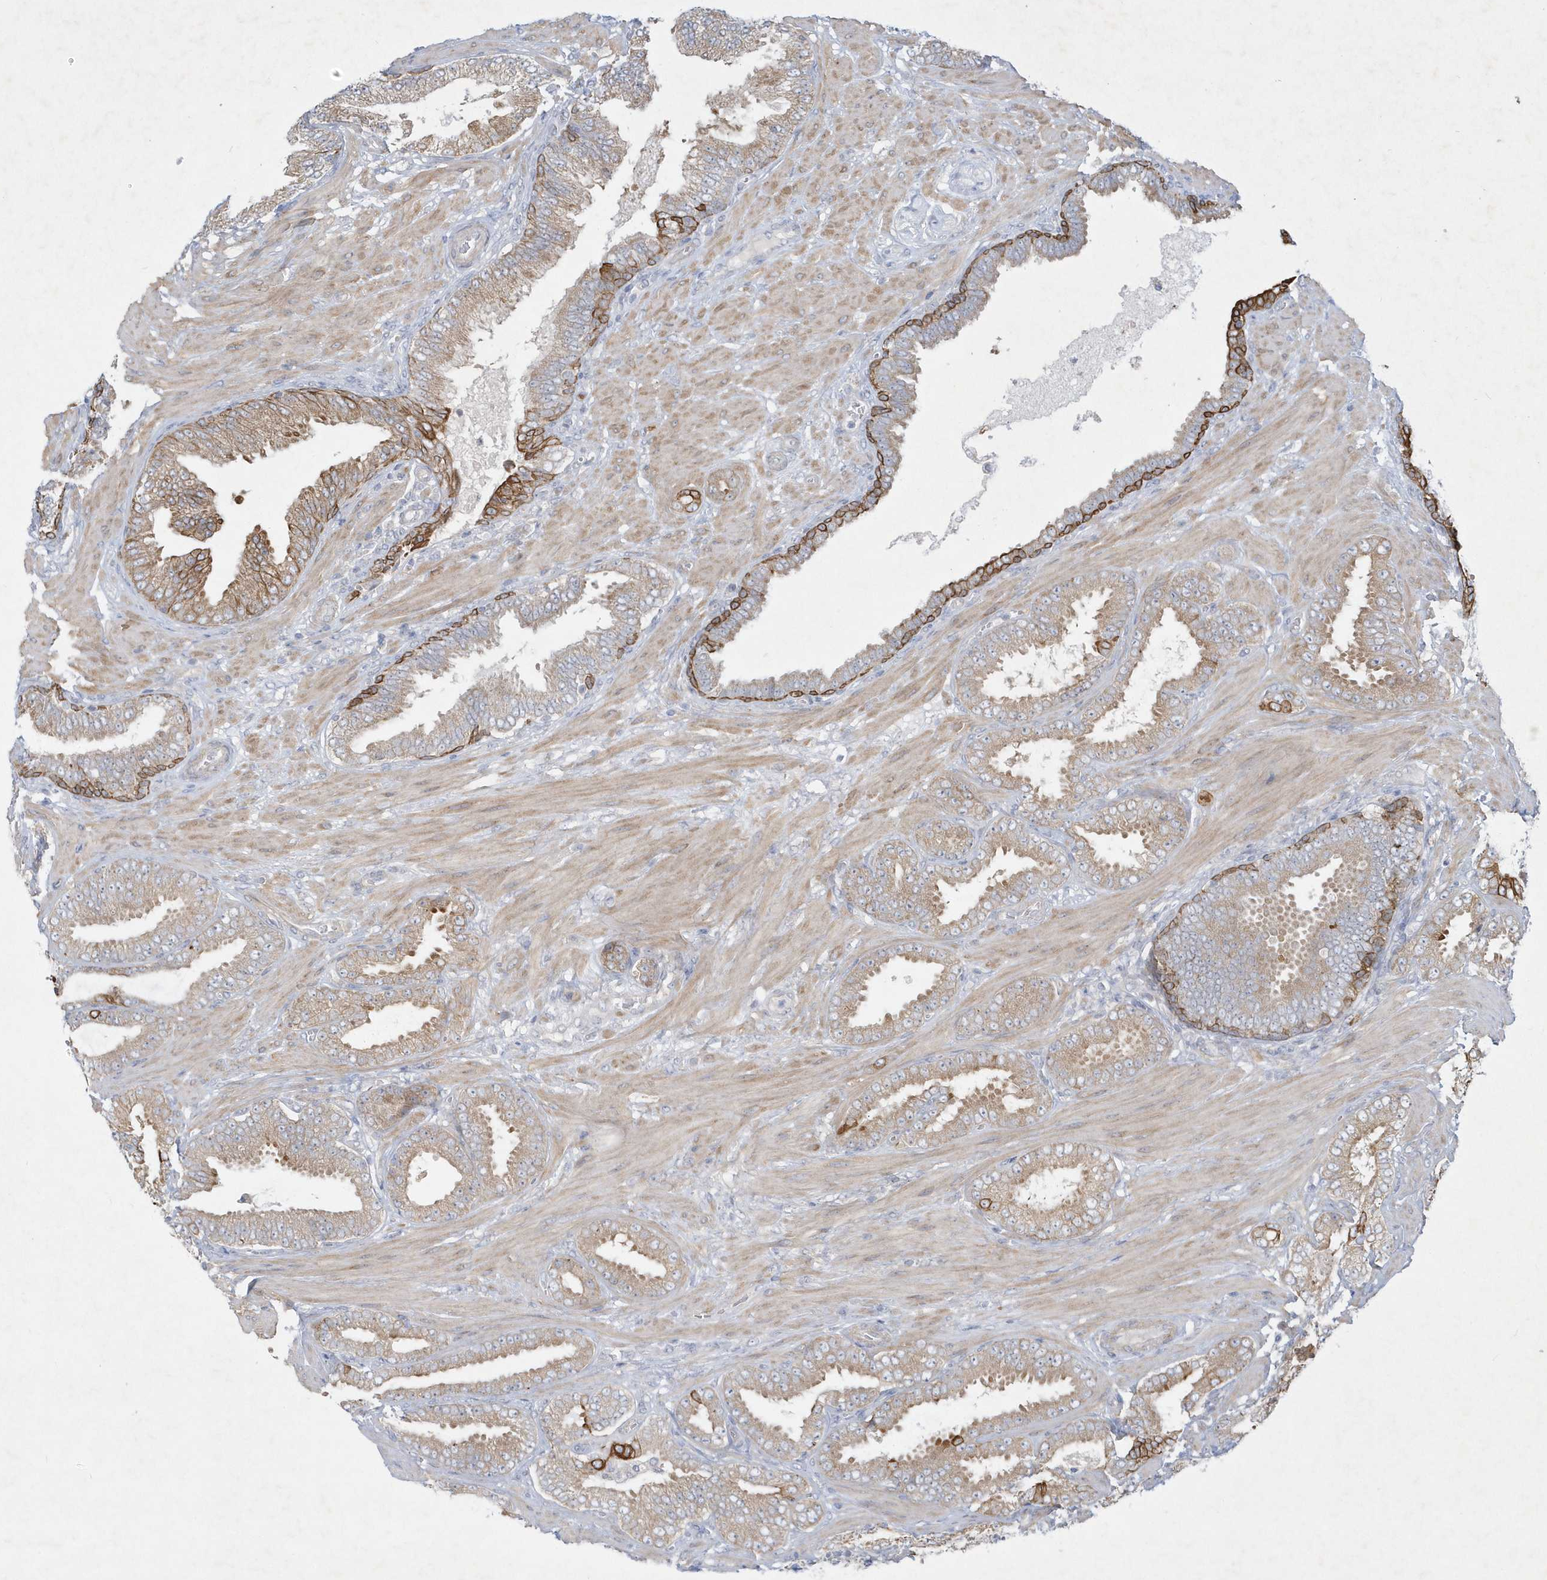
{"staining": {"intensity": "weak", "quantity": "25%-75%", "location": "cytoplasmic/membranous"}, "tissue": "prostate cancer", "cell_type": "Tumor cells", "image_type": "cancer", "snomed": [{"axis": "morphology", "description": "Adenocarcinoma, Low grade"}, {"axis": "topography", "description": "Prostate"}], "caption": "Protein expression analysis of prostate cancer (low-grade adenocarcinoma) reveals weak cytoplasmic/membranous positivity in approximately 25%-75% of tumor cells.", "gene": "LARS1", "patient": {"sex": "male", "age": 63}}